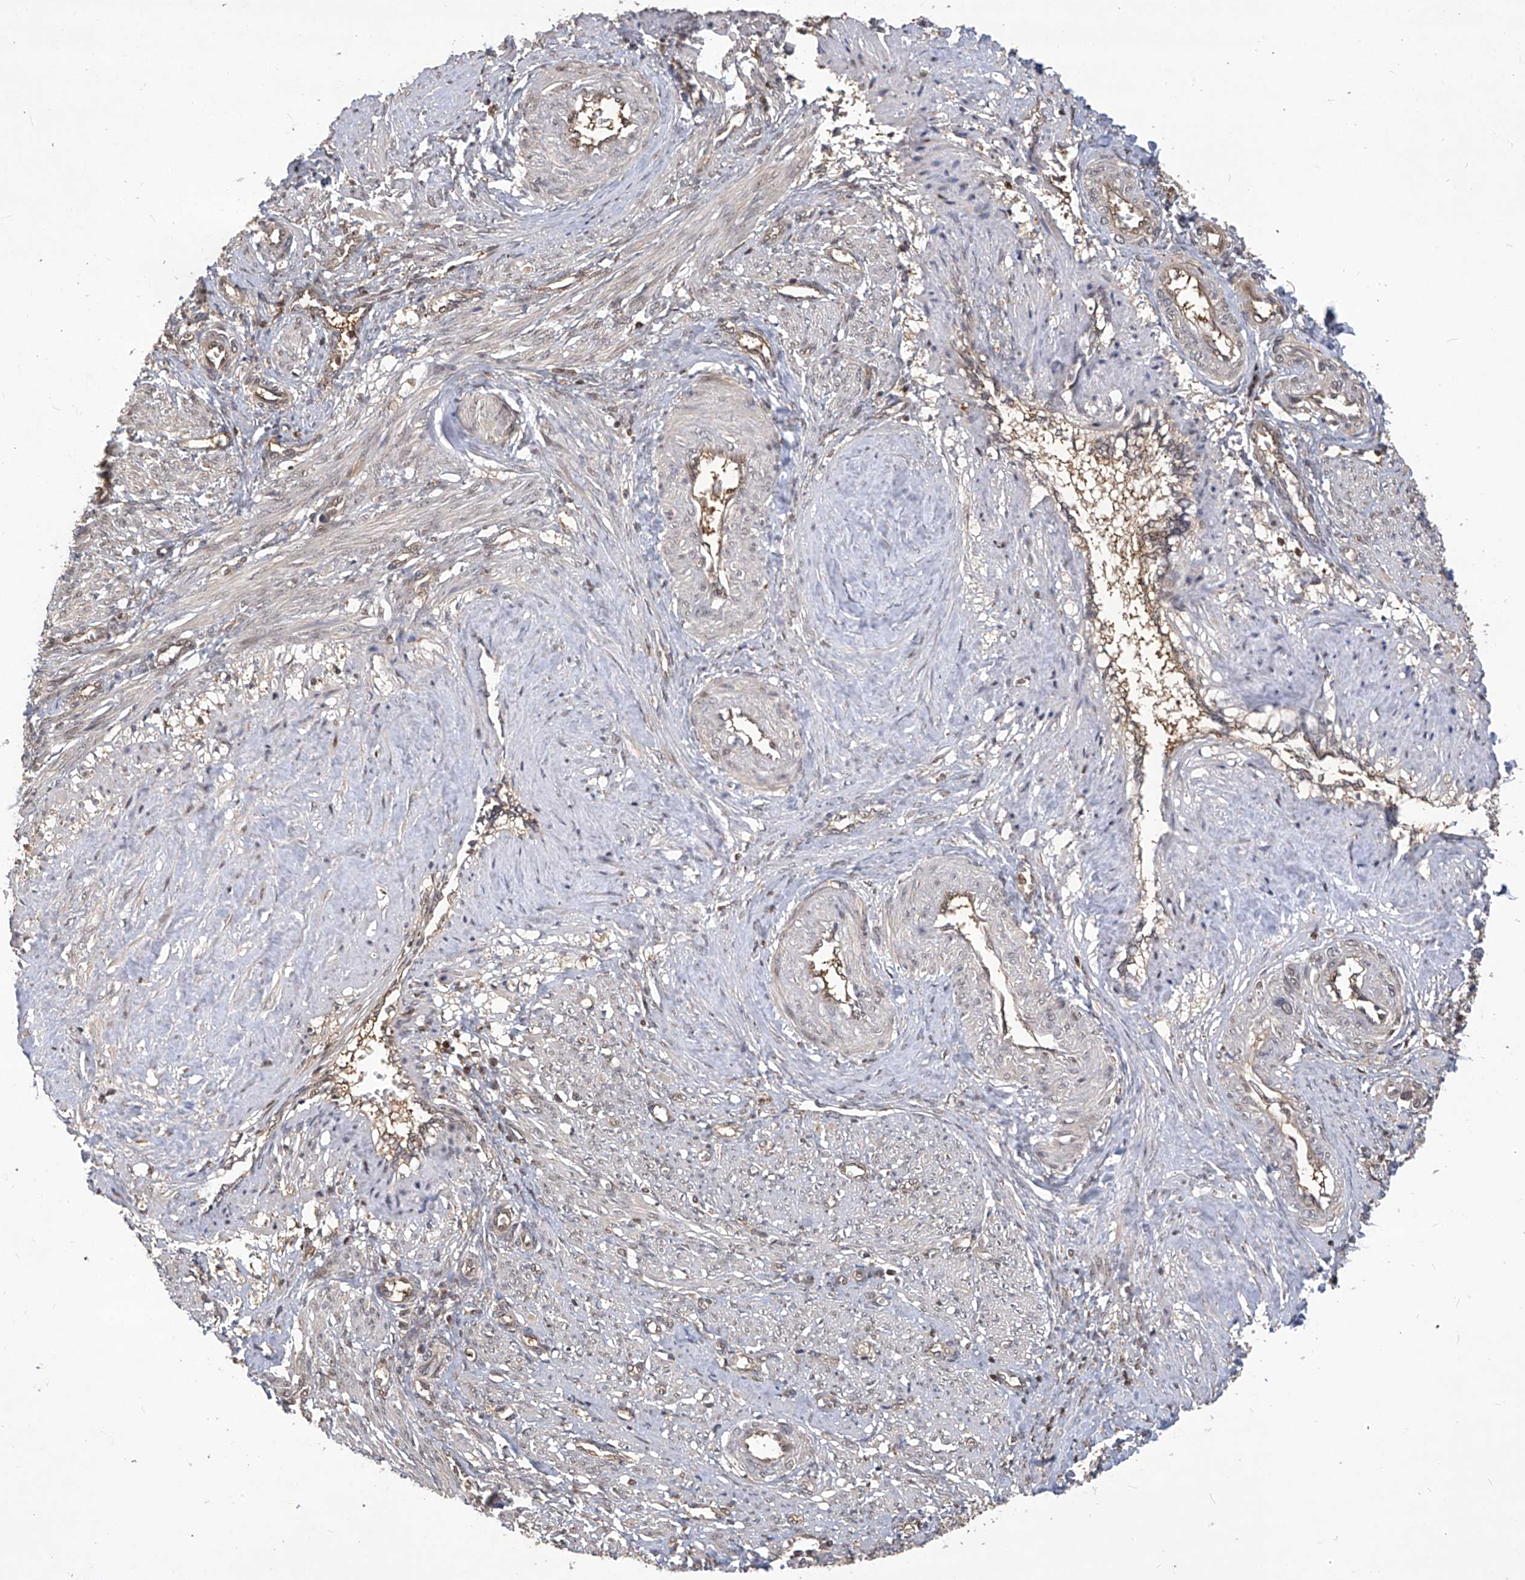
{"staining": {"intensity": "negative", "quantity": "none", "location": "none"}, "tissue": "smooth muscle", "cell_type": "Smooth muscle cells", "image_type": "normal", "snomed": [{"axis": "morphology", "description": "Normal tissue, NOS"}, {"axis": "topography", "description": "Endometrium"}], "caption": "Immunohistochemistry (IHC) micrograph of normal smooth muscle: smooth muscle stained with DAB shows no significant protein staining in smooth muscle cells. (Brightfield microscopy of DAB (3,3'-diaminobenzidine) immunohistochemistry (IHC) at high magnification).", "gene": "PSMB1", "patient": {"sex": "female", "age": 33}}